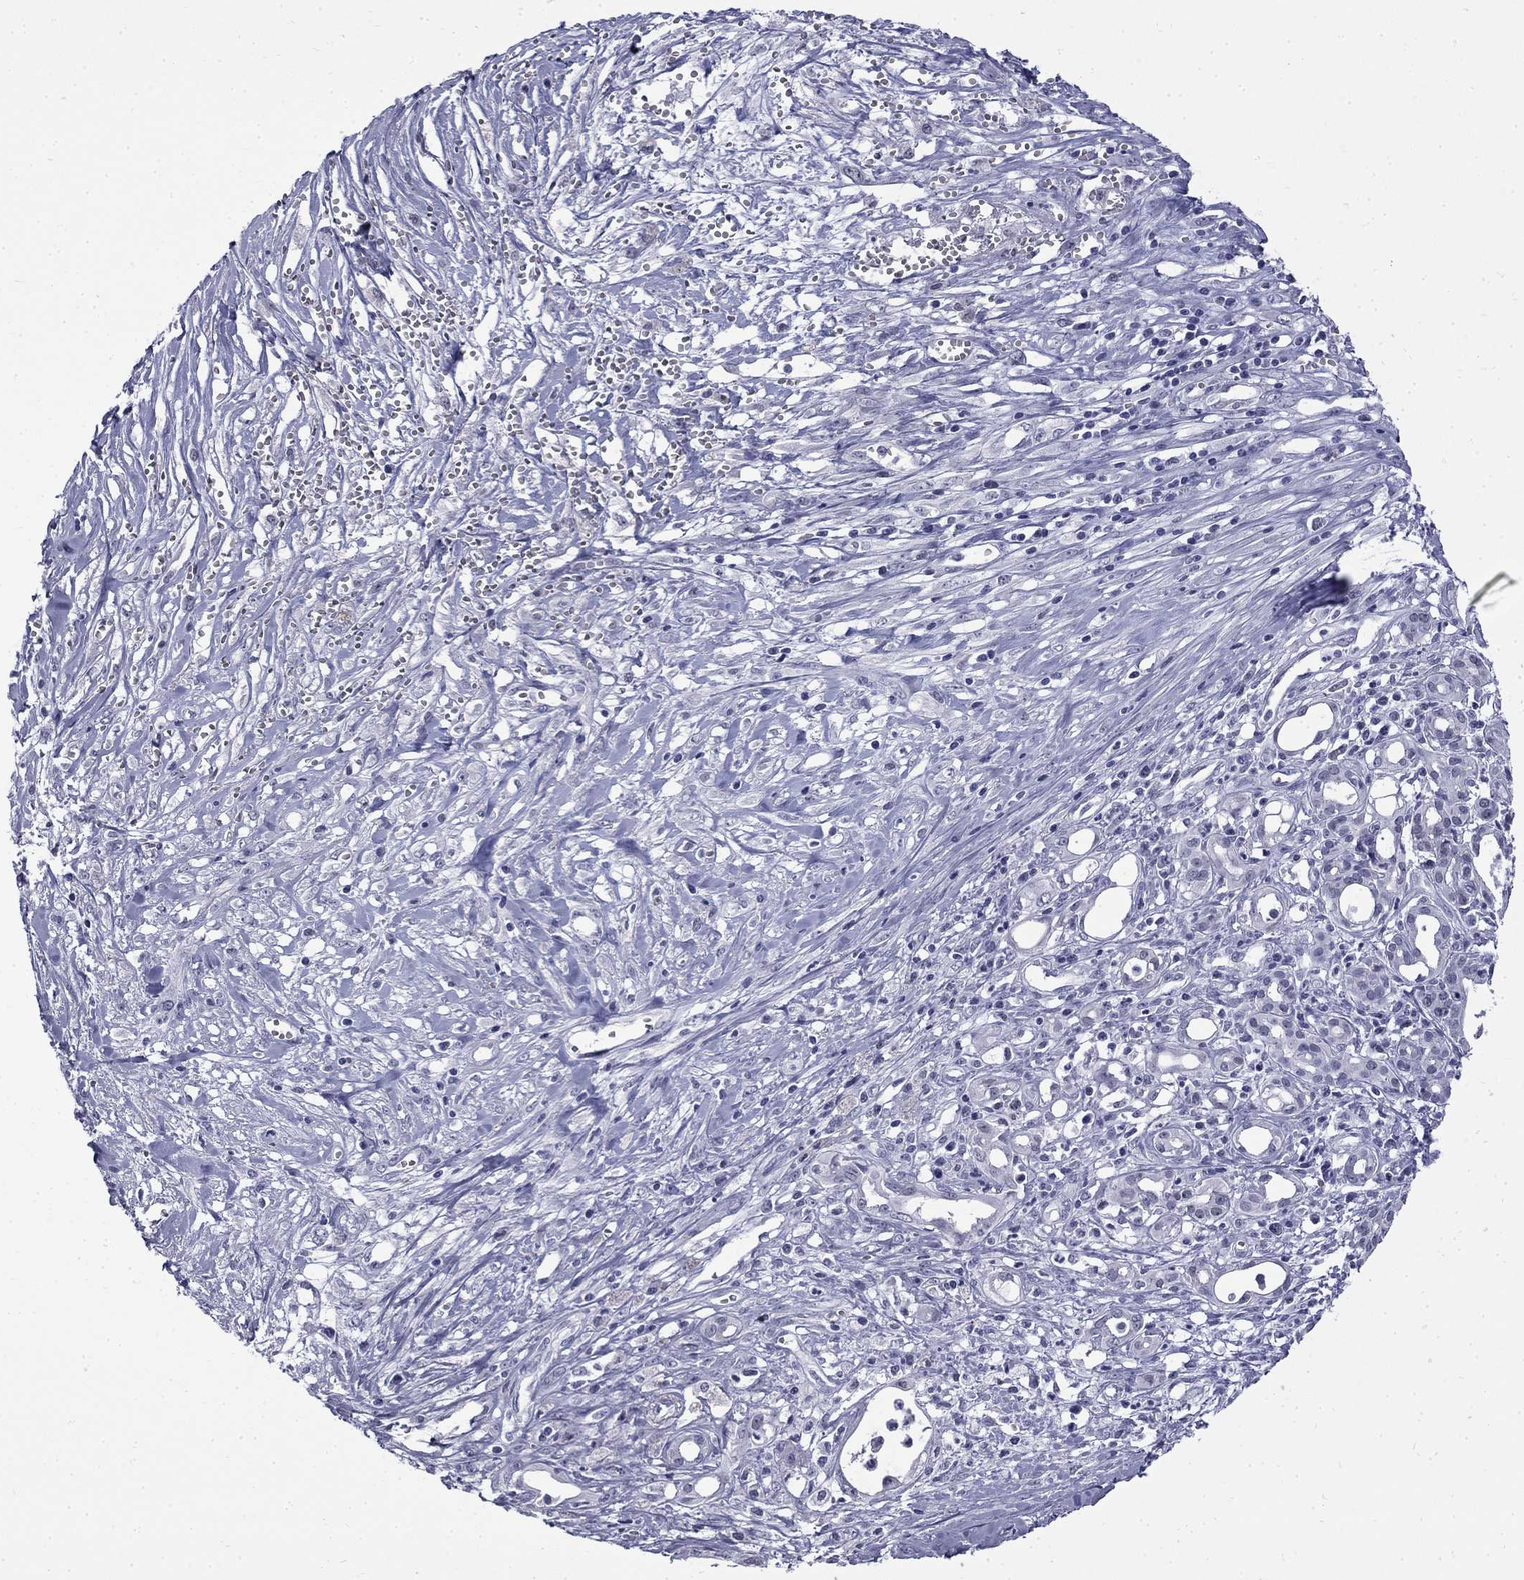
{"staining": {"intensity": "negative", "quantity": "none", "location": "none"}, "tissue": "pancreatic cancer", "cell_type": "Tumor cells", "image_type": "cancer", "snomed": [{"axis": "morphology", "description": "Adenocarcinoma, NOS"}, {"axis": "topography", "description": "Pancreas"}], "caption": "Immunohistochemistry of adenocarcinoma (pancreatic) demonstrates no expression in tumor cells.", "gene": "MGARP", "patient": {"sex": "male", "age": 71}}